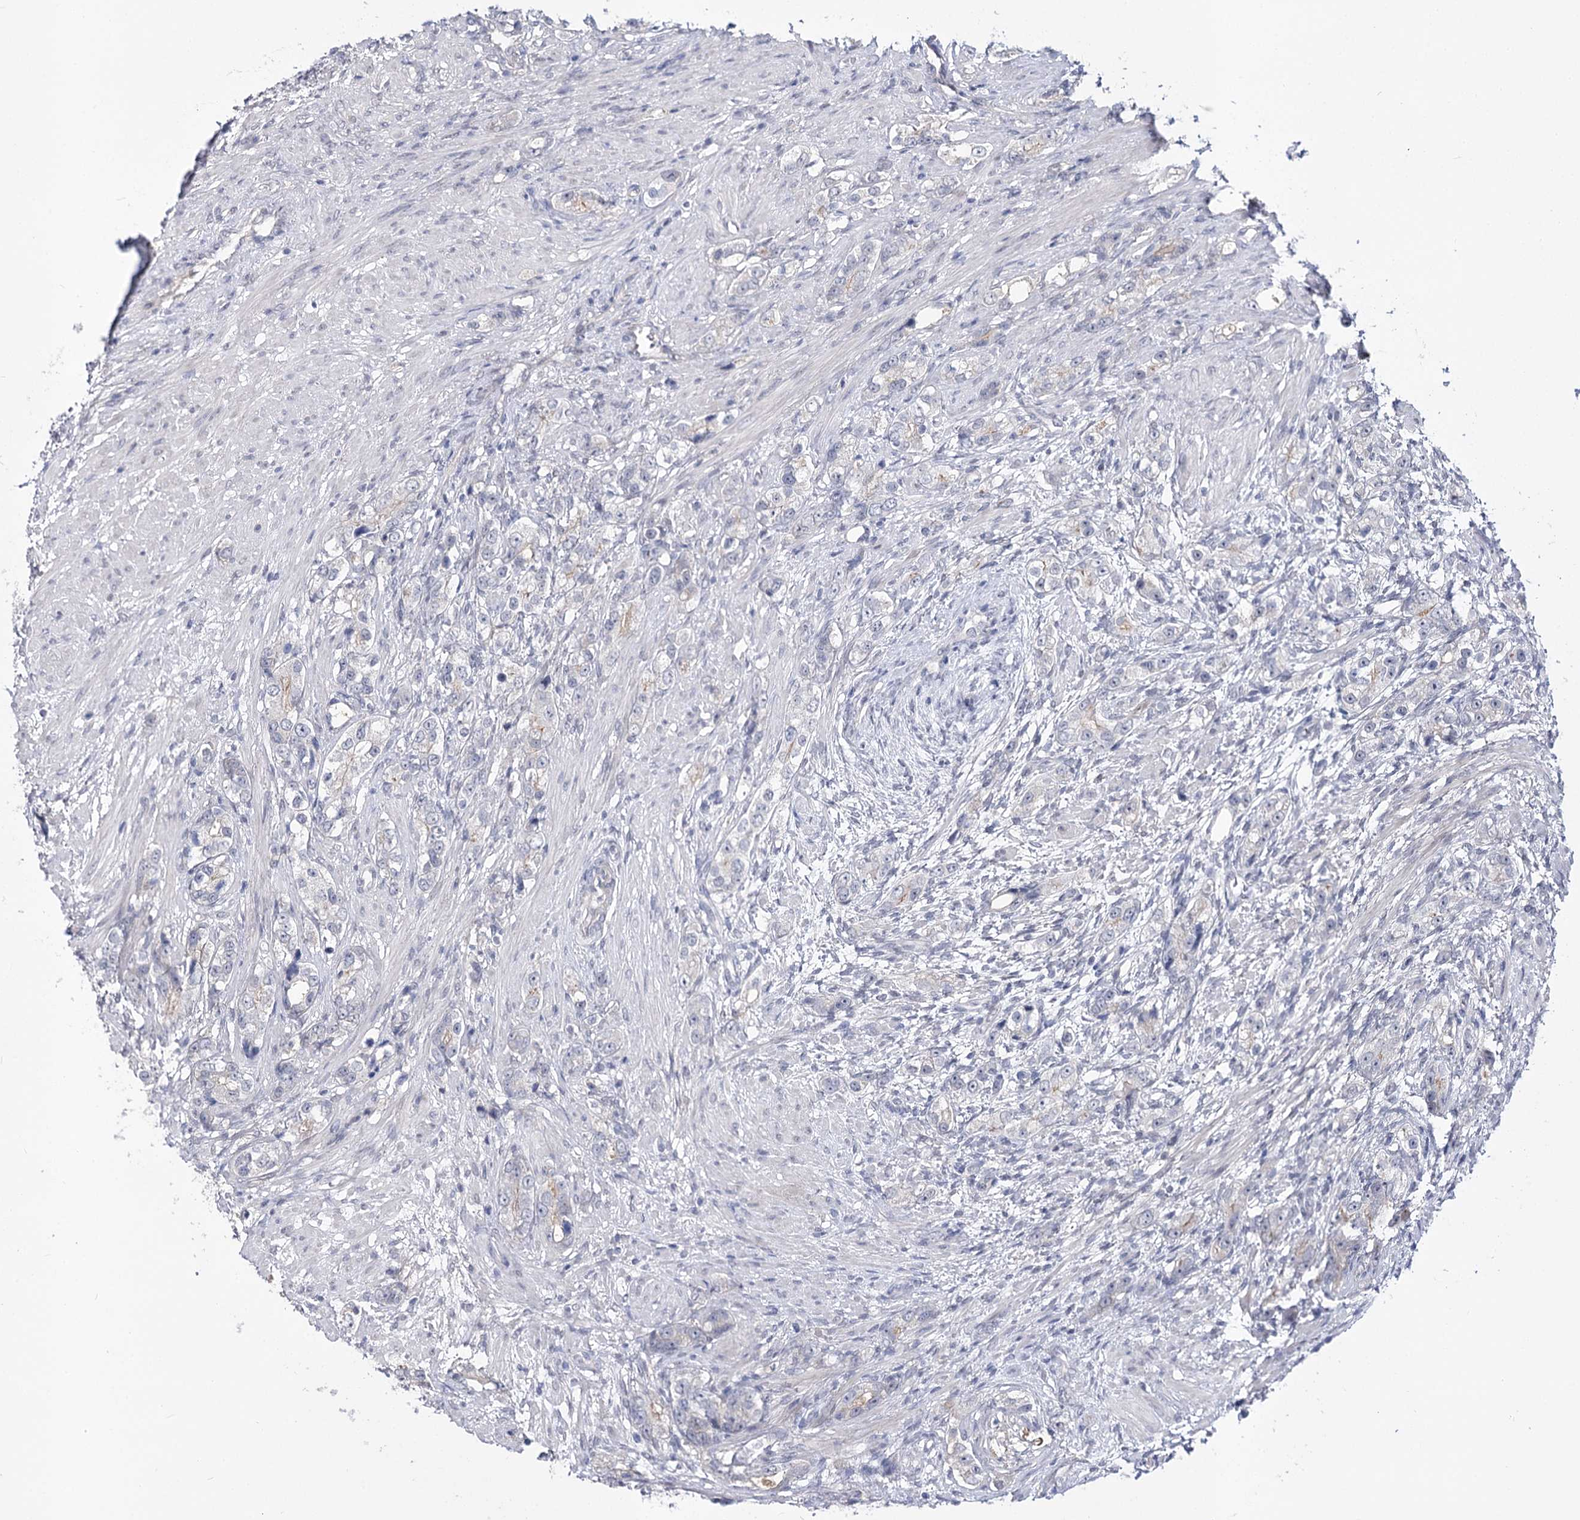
{"staining": {"intensity": "negative", "quantity": "none", "location": "none"}, "tissue": "prostate cancer", "cell_type": "Tumor cells", "image_type": "cancer", "snomed": [{"axis": "morphology", "description": "Adenocarcinoma, High grade"}, {"axis": "topography", "description": "Prostate"}], "caption": "Tumor cells are negative for brown protein staining in prostate high-grade adenocarcinoma.", "gene": "ATP10B", "patient": {"sex": "male", "age": 63}}